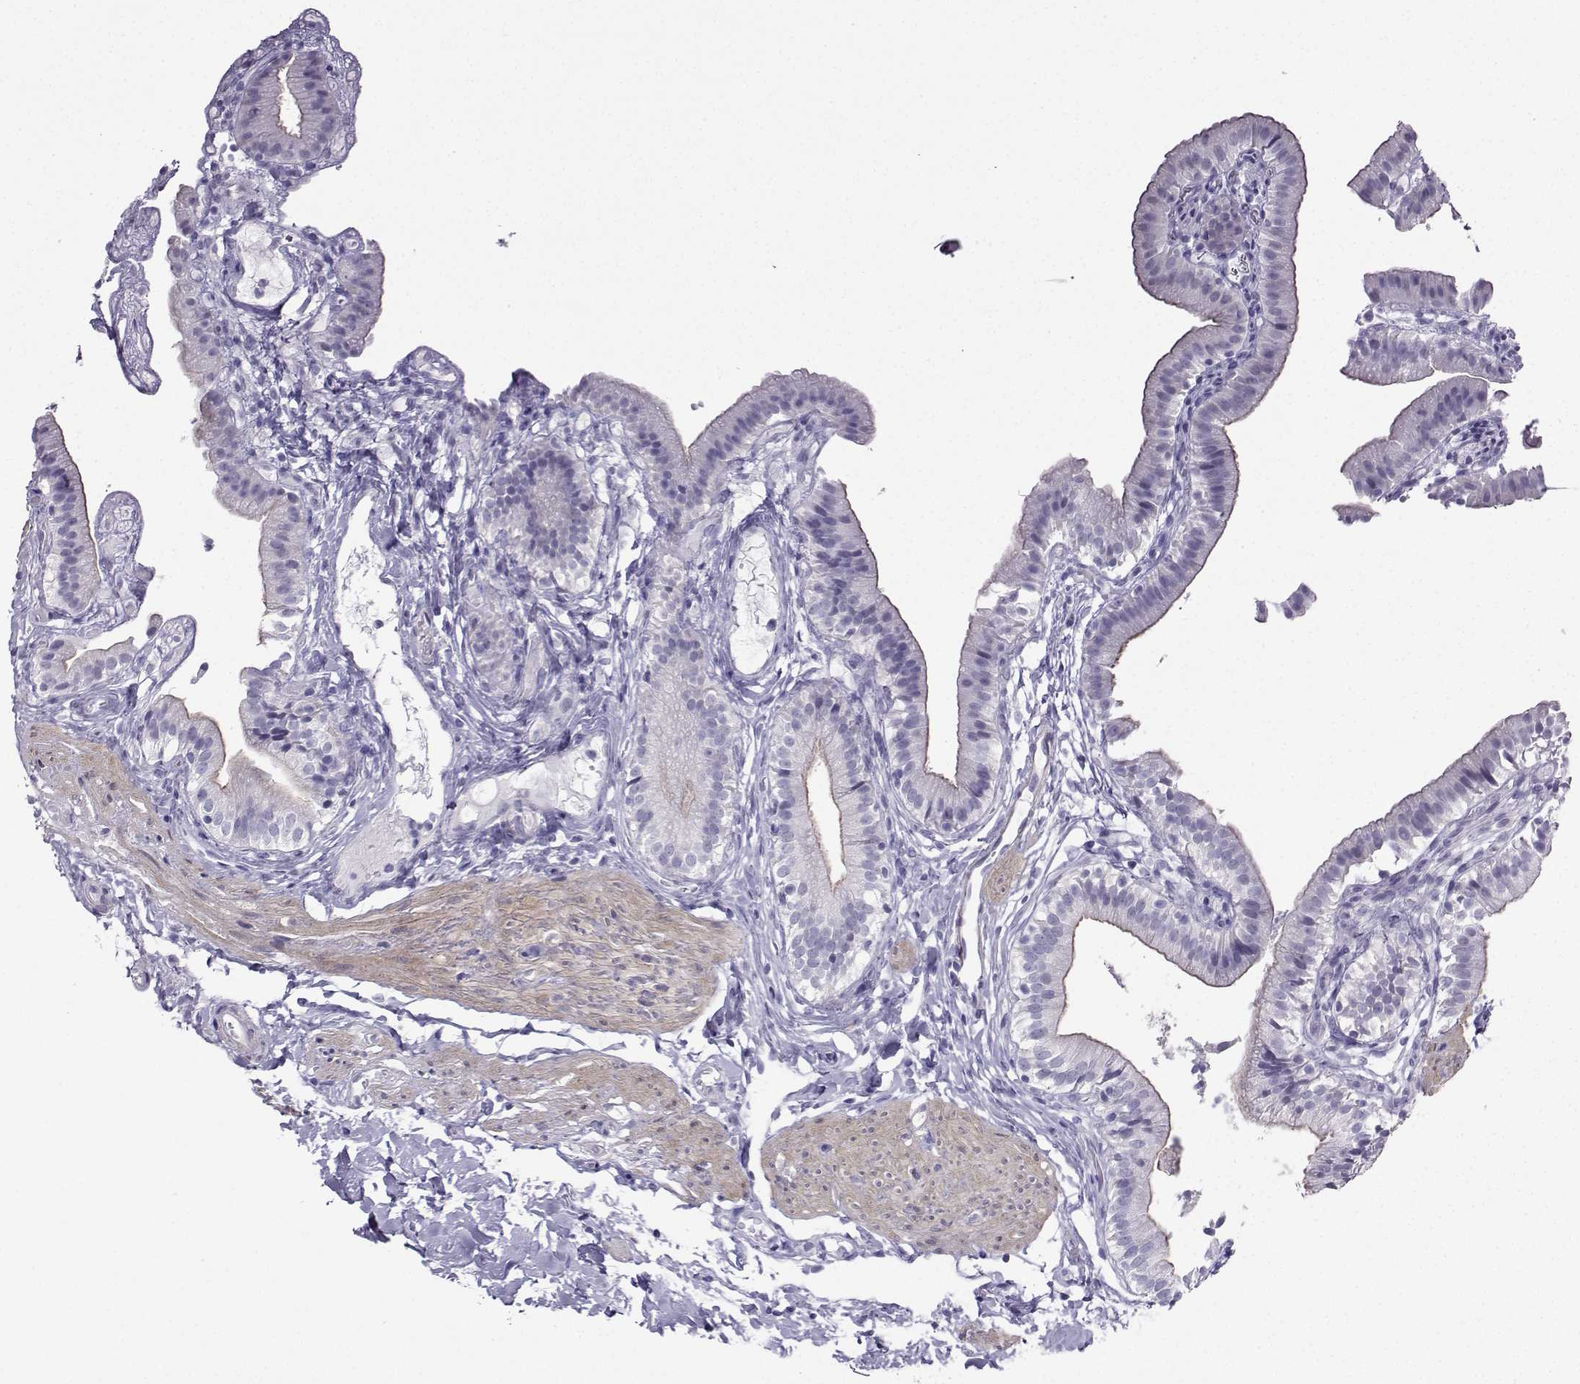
{"staining": {"intensity": "weak", "quantity": "<25%", "location": "cytoplasmic/membranous"}, "tissue": "gallbladder", "cell_type": "Glandular cells", "image_type": "normal", "snomed": [{"axis": "morphology", "description": "Normal tissue, NOS"}, {"axis": "topography", "description": "Gallbladder"}], "caption": "Gallbladder stained for a protein using immunohistochemistry exhibits no positivity glandular cells.", "gene": "KIF17", "patient": {"sex": "female", "age": 47}}